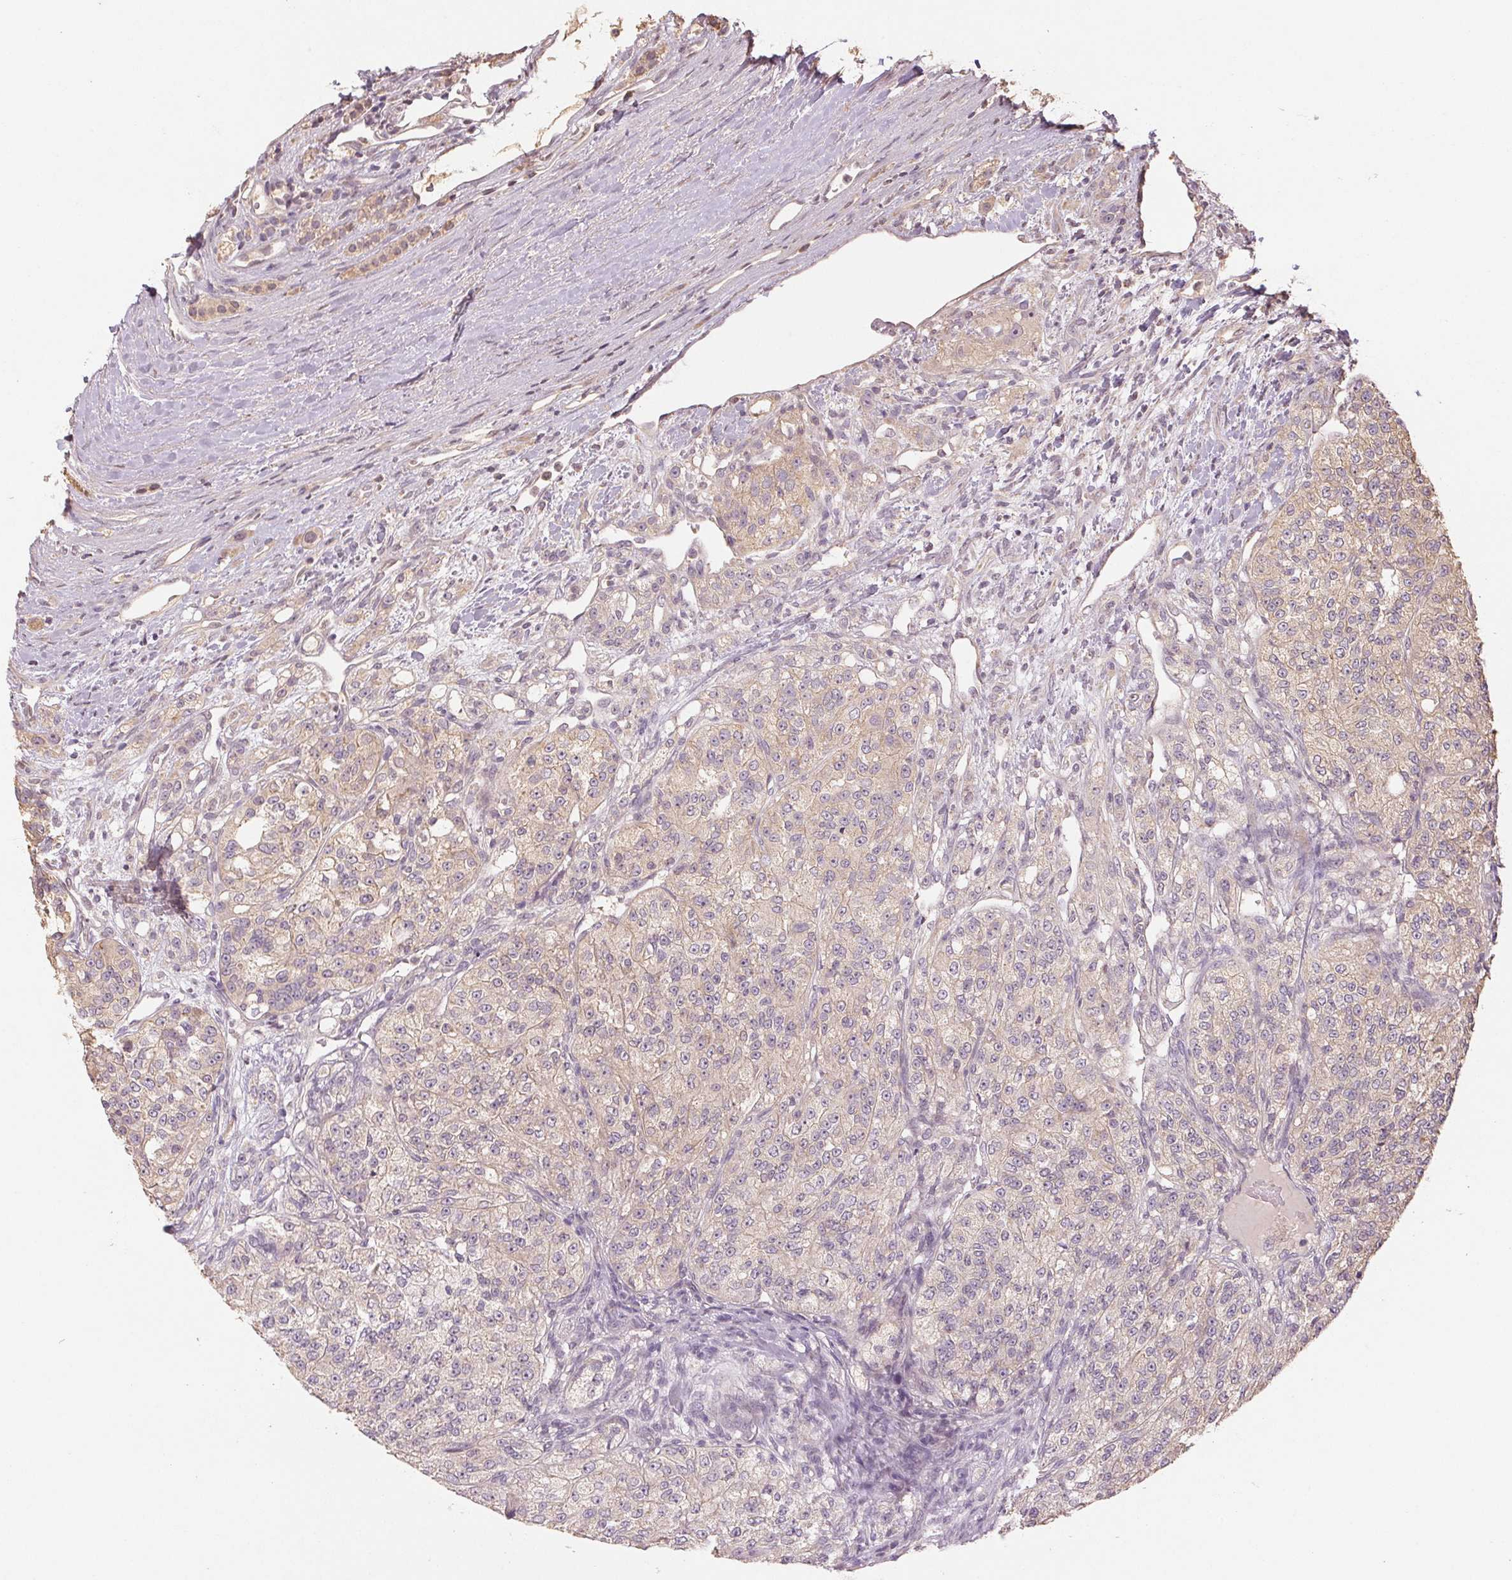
{"staining": {"intensity": "weak", "quantity": "25%-75%", "location": "cytoplasmic/membranous"}, "tissue": "renal cancer", "cell_type": "Tumor cells", "image_type": "cancer", "snomed": [{"axis": "morphology", "description": "Adenocarcinoma, NOS"}, {"axis": "topography", "description": "Kidney"}], "caption": "IHC of renal cancer displays low levels of weak cytoplasmic/membranous expression in approximately 25%-75% of tumor cells.", "gene": "COX14", "patient": {"sex": "female", "age": 63}}